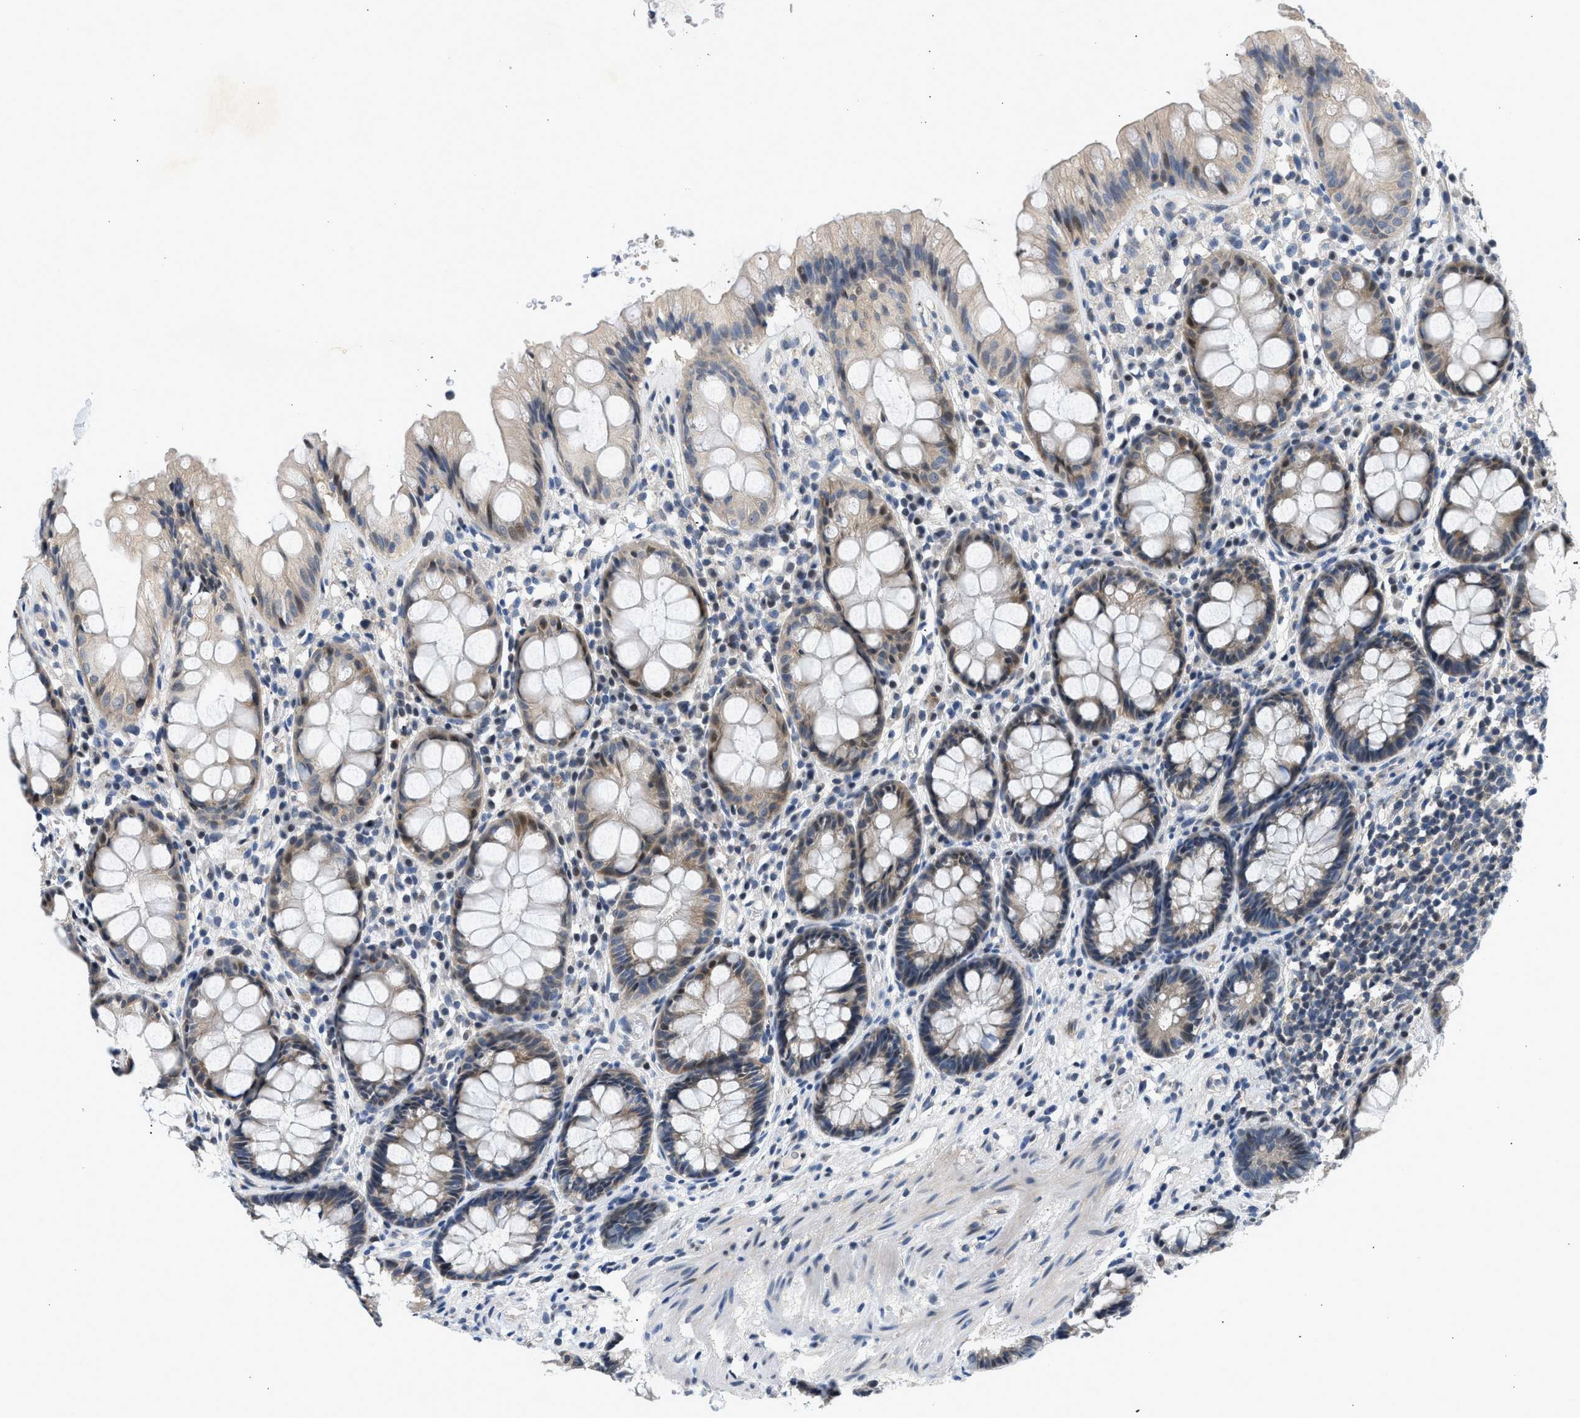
{"staining": {"intensity": "moderate", "quantity": "25%-75%", "location": "cytoplasmic/membranous,nuclear"}, "tissue": "rectum", "cell_type": "Glandular cells", "image_type": "normal", "snomed": [{"axis": "morphology", "description": "Normal tissue, NOS"}, {"axis": "topography", "description": "Rectum"}], "caption": "IHC (DAB (3,3'-diaminobenzidine)) staining of unremarkable rectum shows moderate cytoplasmic/membranous,nuclear protein expression in approximately 25%-75% of glandular cells. (DAB = brown stain, brightfield microscopy at high magnification).", "gene": "OLIG3", "patient": {"sex": "male", "age": 64}}